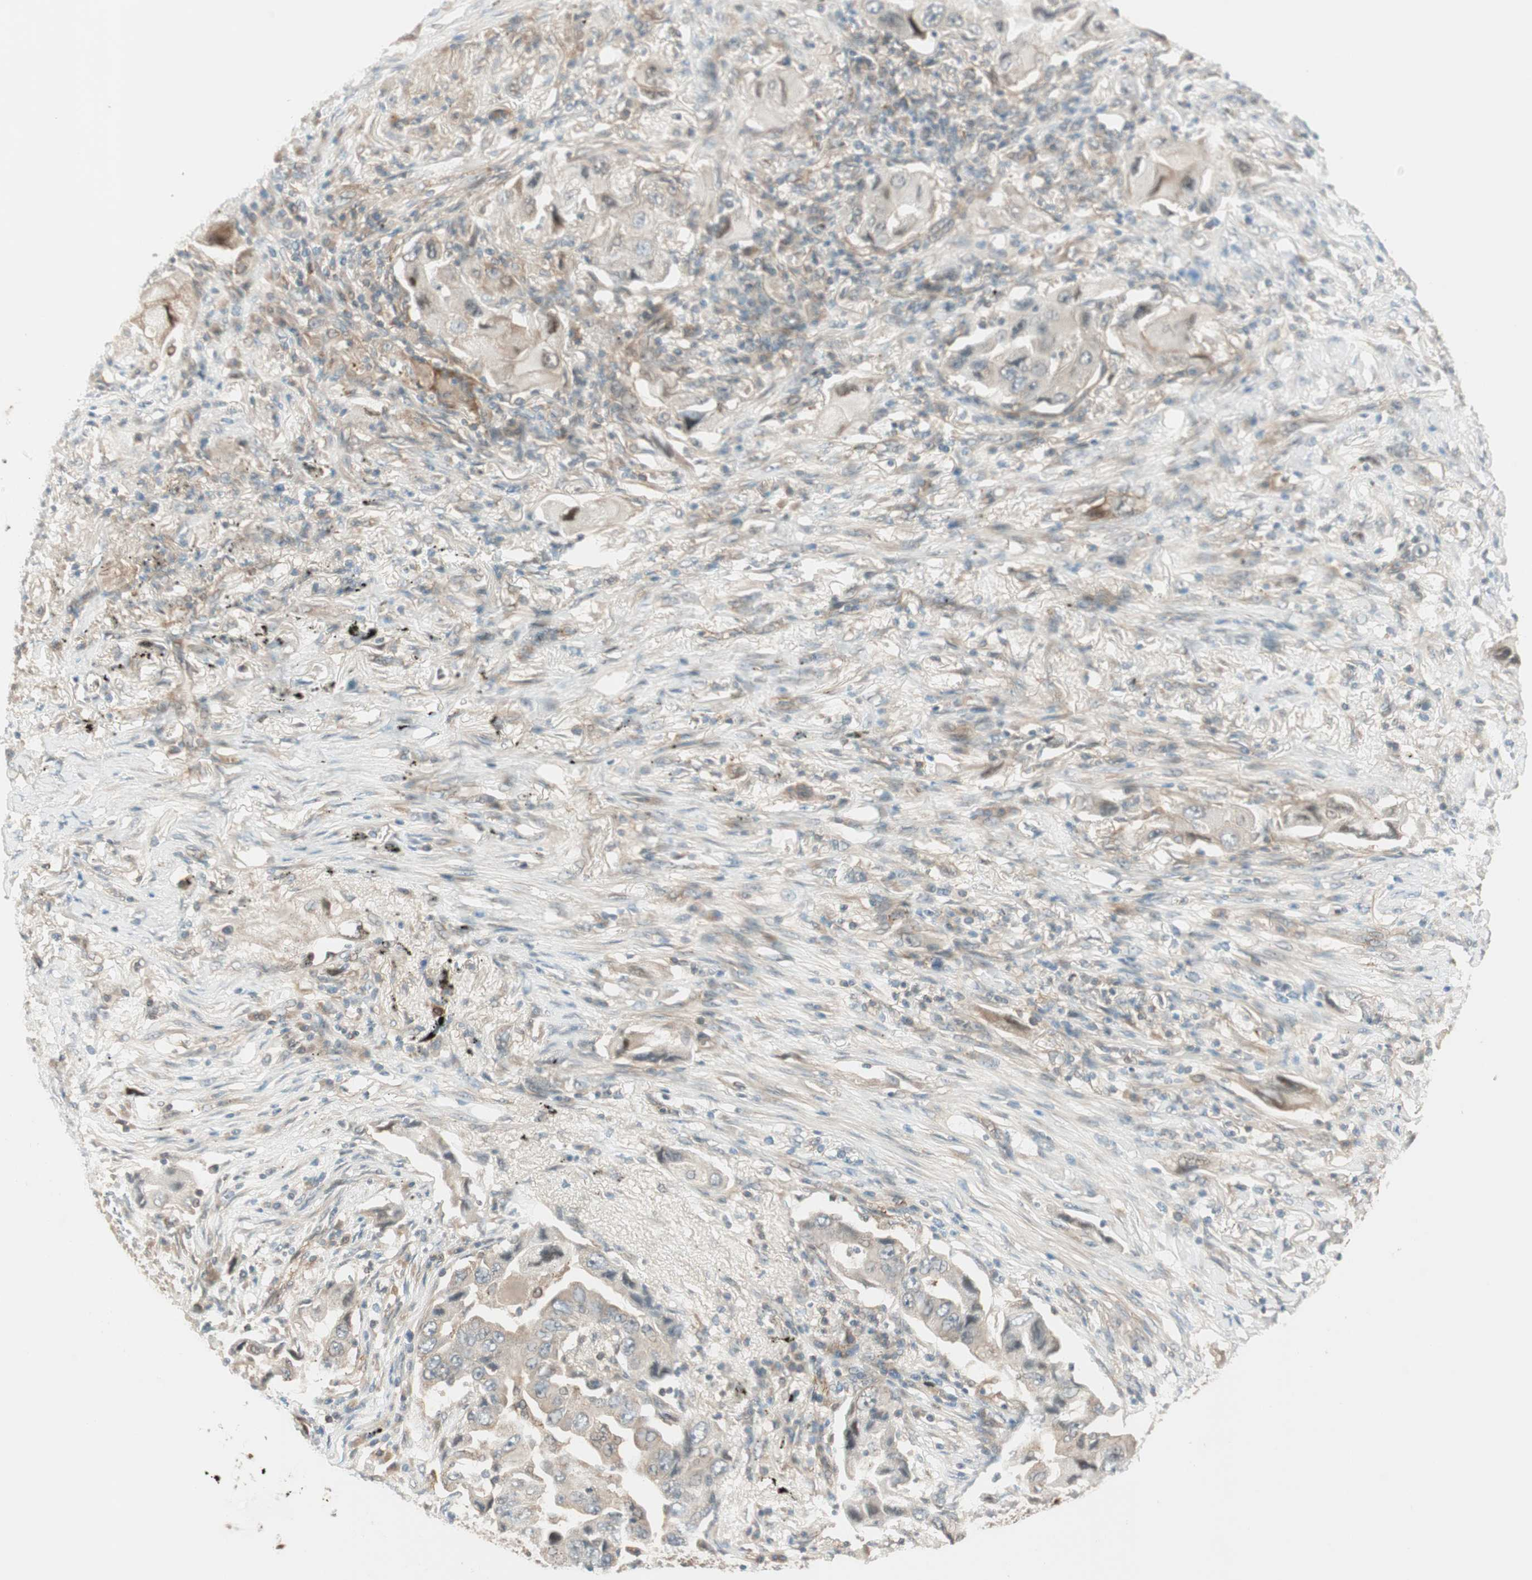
{"staining": {"intensity": "weak", "quantity": "25%-75%", "location": "cytoplasmic/membranous"}, "tissue": "lung cancer", "cell_type": "Tumor cells", "image_type": "cancer", "snomed": [{"axis": "morphology", "description": "Adenocarcinoma, NOS"}, {"axis": "topography", "description": "Lung"}], "caption": "Immunohistochemistry (DAB (3,3'-diaminobenzidine)) staining of human adenocarcinoma (lung) reveals weak cytoplasmic/membranous protein staining in about 25%-75% of tumor cells. The staining was performed using DAB to visualize the protein expression in brown, while the nuclei were stained in blue with hematoxylin (Magnification: 20x).", "gene": "PSMD8", "patient": {"sex": "female", "age": 65}}